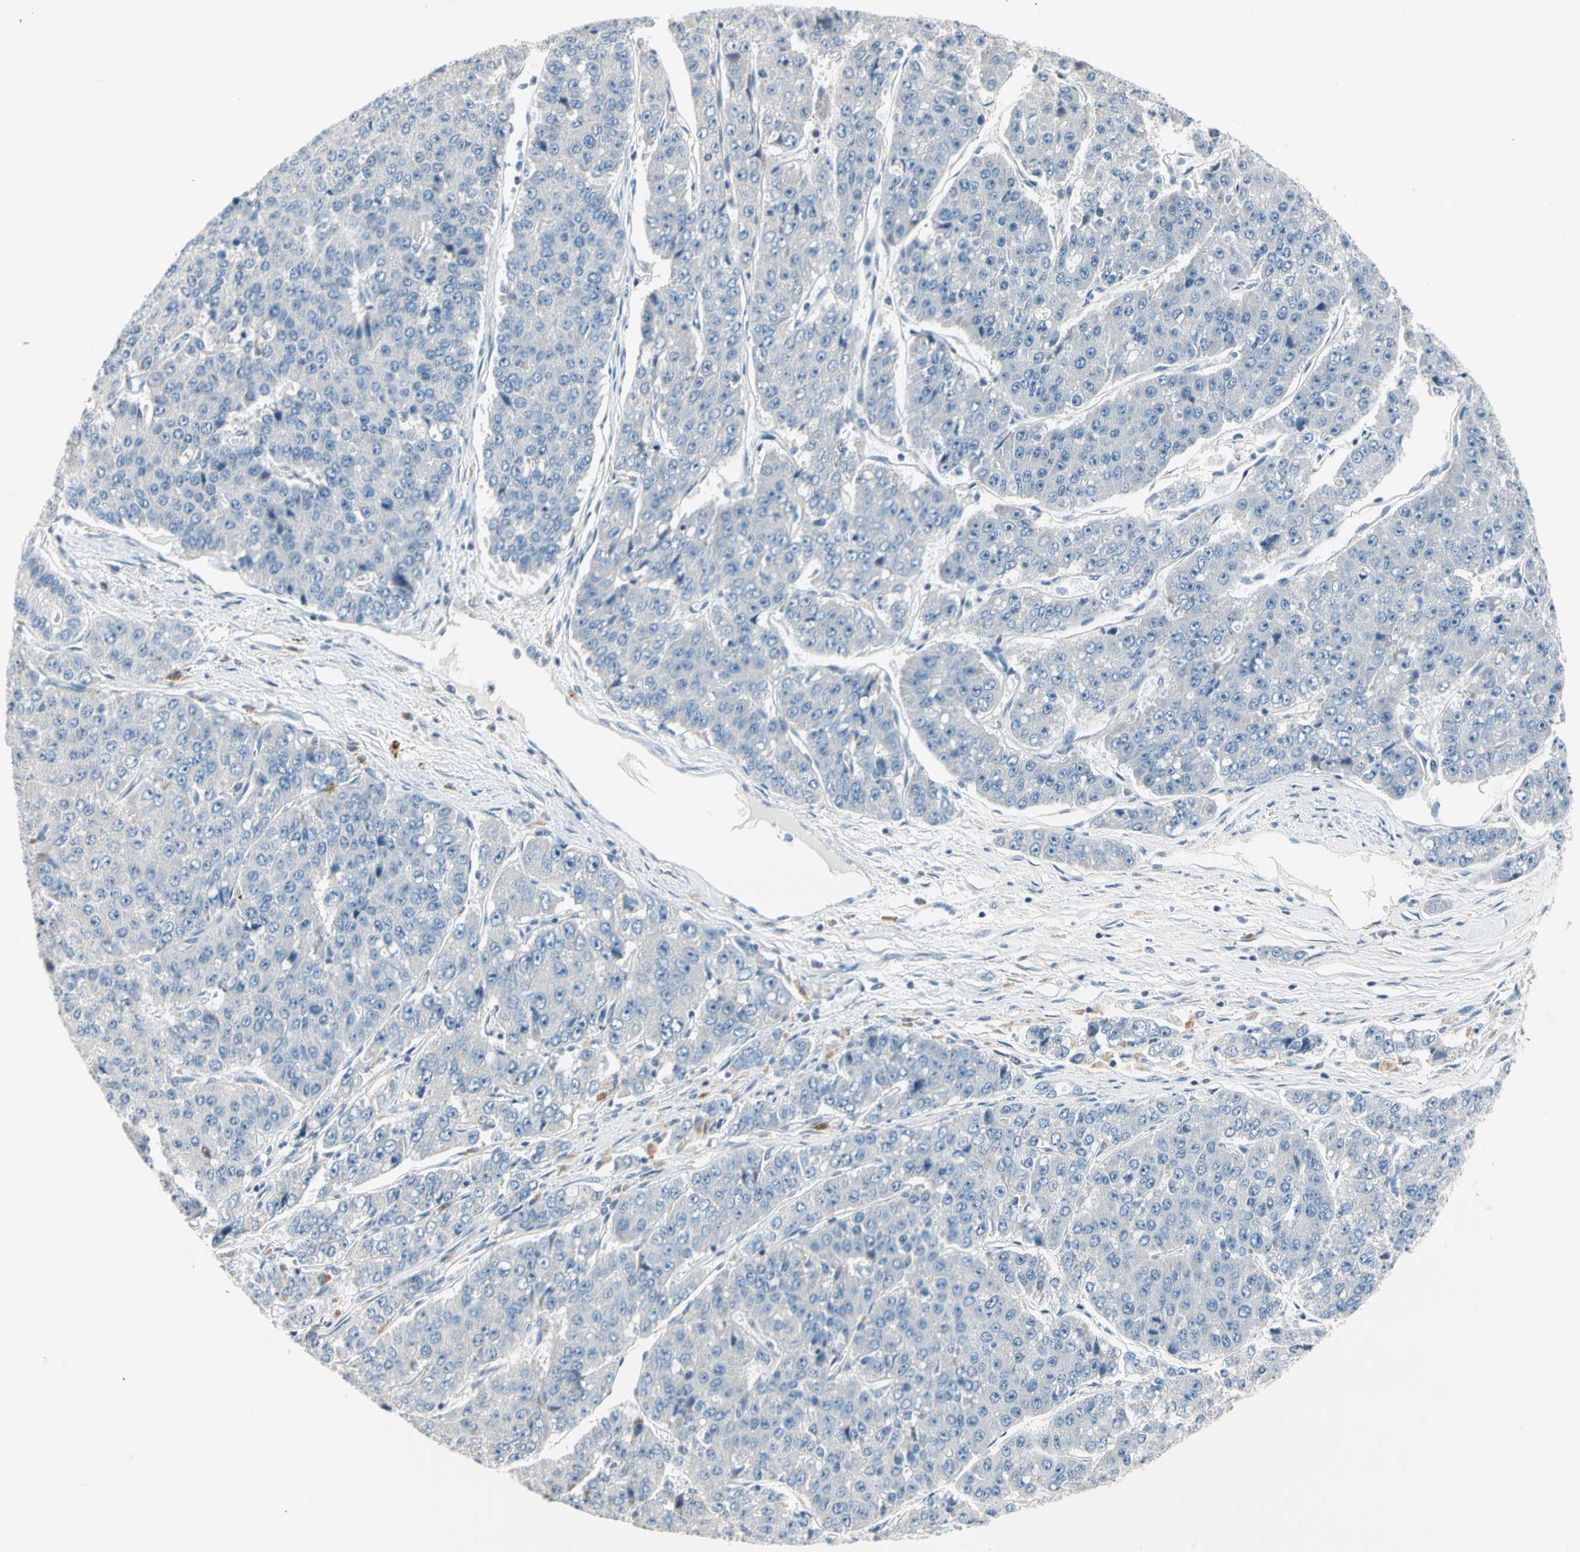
{"staining": {"intensity": "negative", "quantity": "none", "location": "none"}, "tissue": "pancreatic cancer", "cell_type": "Tumor cells", "image_type": "cancer", "snomed": [{"axis": "morphology", "description": "Adenocarcinoma, NOS"}, {"axis": "topography", "description": "Pancreas"}], "caption": "Human pancreatic cancer stained for a protein using immunohistochemistry (IHC) reveals no positivity in tumor cells.", "gene": "GPR153", "patient": {"sex": "male", "age": 50}}